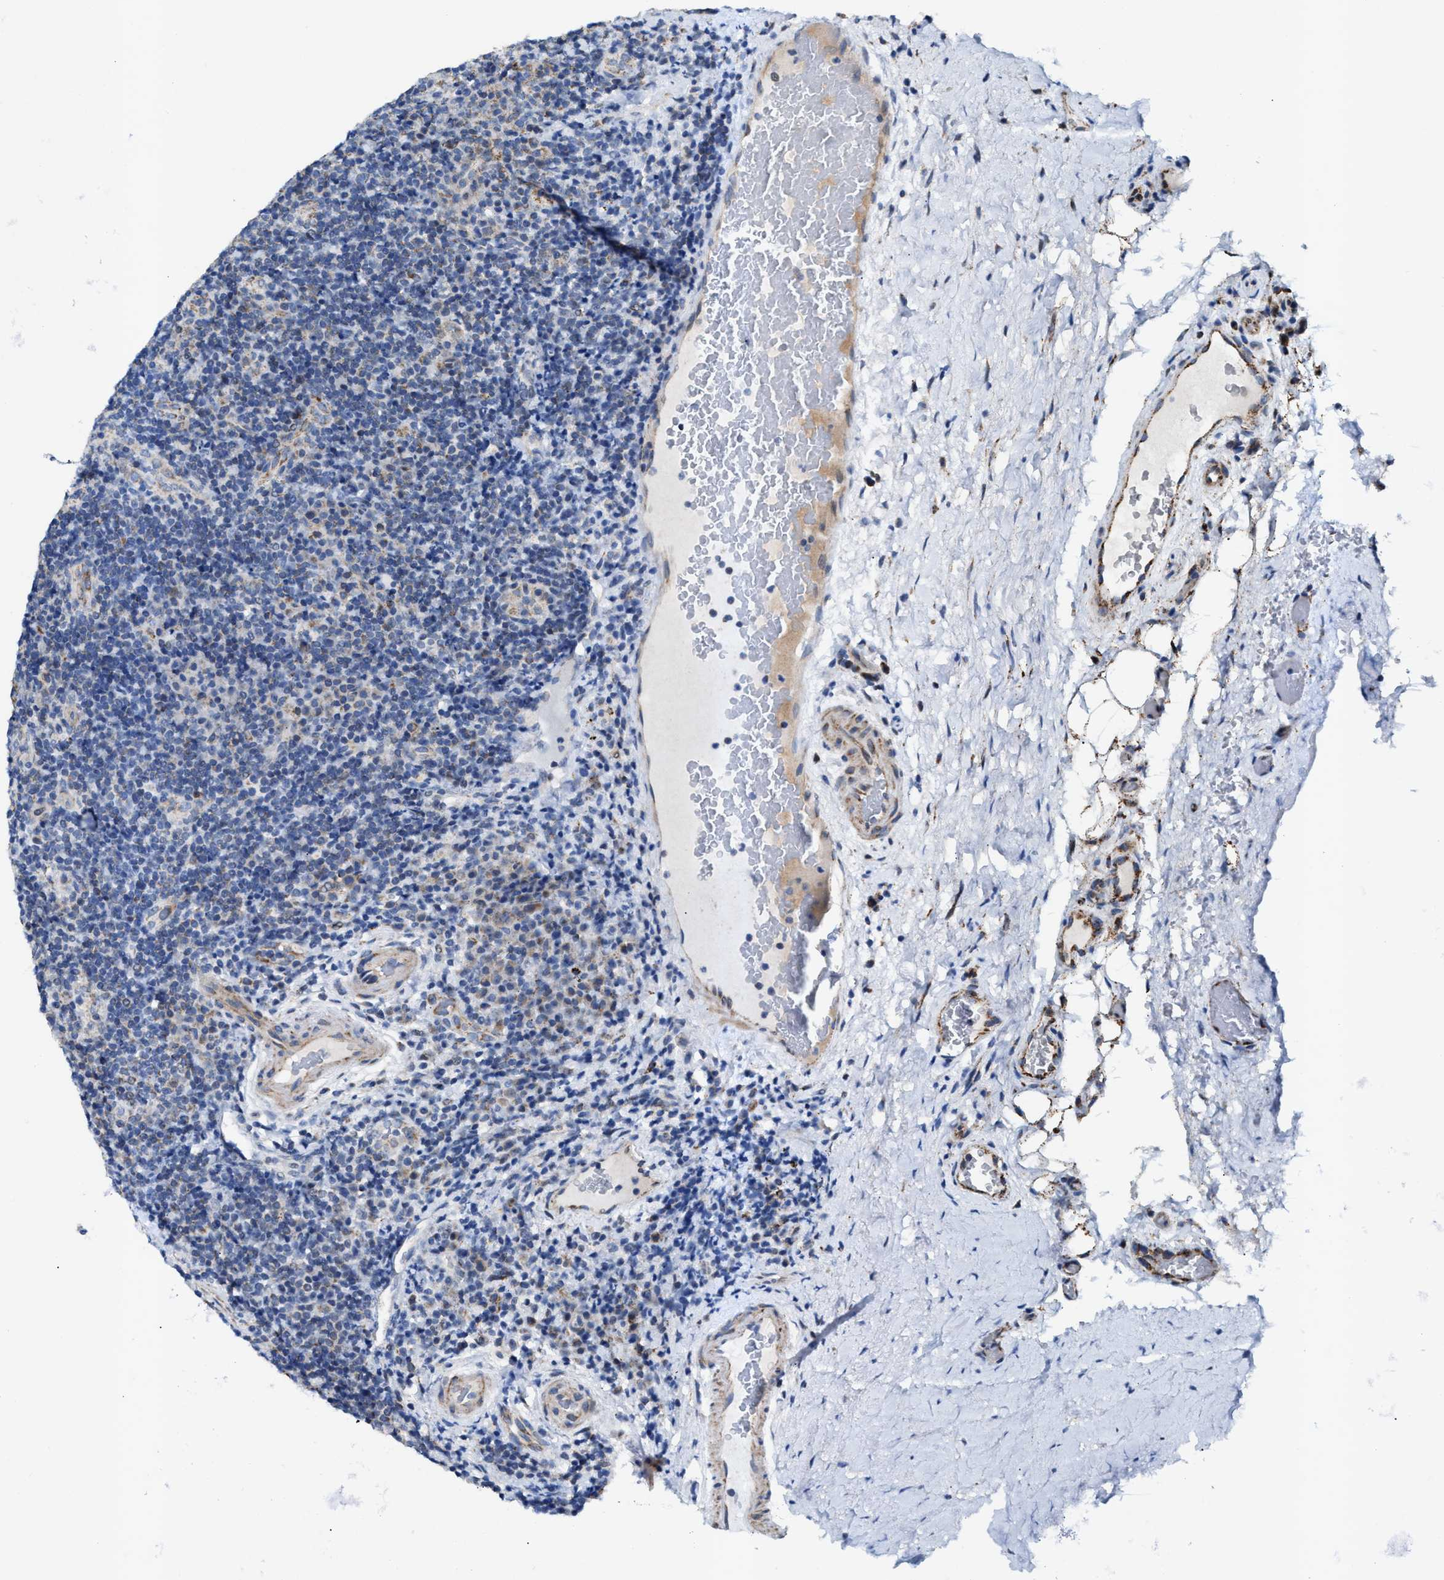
{"staining": {"intensity": "negative", "quantity": "none", "location": "none"}, "tissue": "lymphoma", "cell_type": "Tumor cells", "image_type": "cancer", "snomed": [{"axis": "morphology", "description": "Malignant lymphoma, non-Hodgkin's type, High grade"}, {"axis": "topography", "description": "Tonsil"}], "caption": "Malignant lymphoma, non-Hodgkin's type (high-grade) stained for a protein using IHC demonstrates no expression tumor cells.", "gene": "JAG1", "patient": {"sex": "female", "age": 36}}